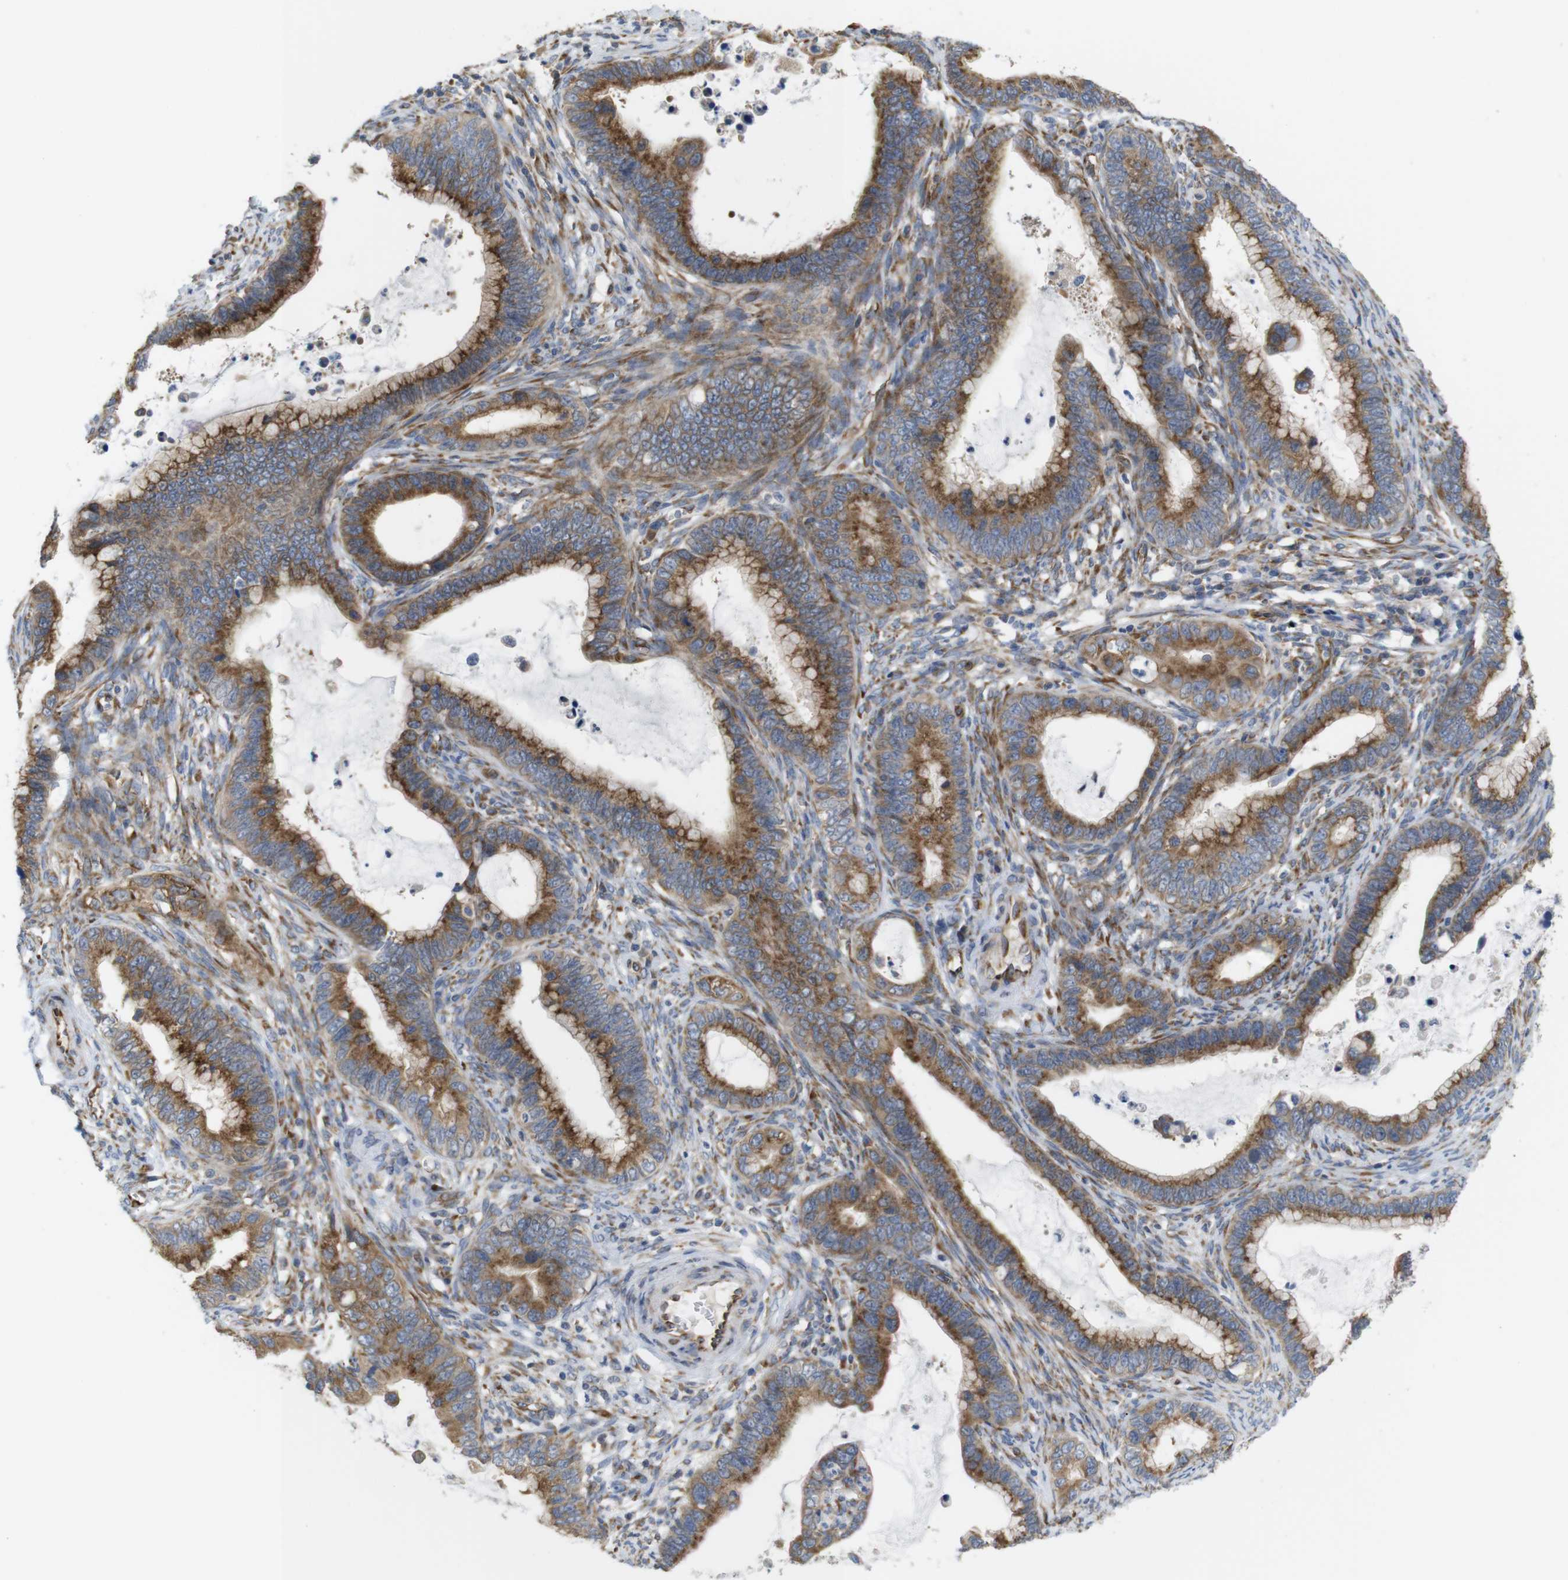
{"staining": {"intensity": "strong", "quantity": ">75%", "location": "cytoplasmic/membranous"}, "tissue": "cervical cancer", "cell_type": "Tumor cells", "image_type": "cancer", "snomed": [{"axis": "morphology", "description": "Adenocarcinoma, NOS"}, {"axis": "topography", "description": "Cervix"}], "caption": "Cervical cancer was stained to show a protein in brown. There is high levels of strong cytoplasmic/membranous positivity in about >75% of tumor cells.", "gene": "PCNX2", "patient": {"sex": "female", "age": 44}}